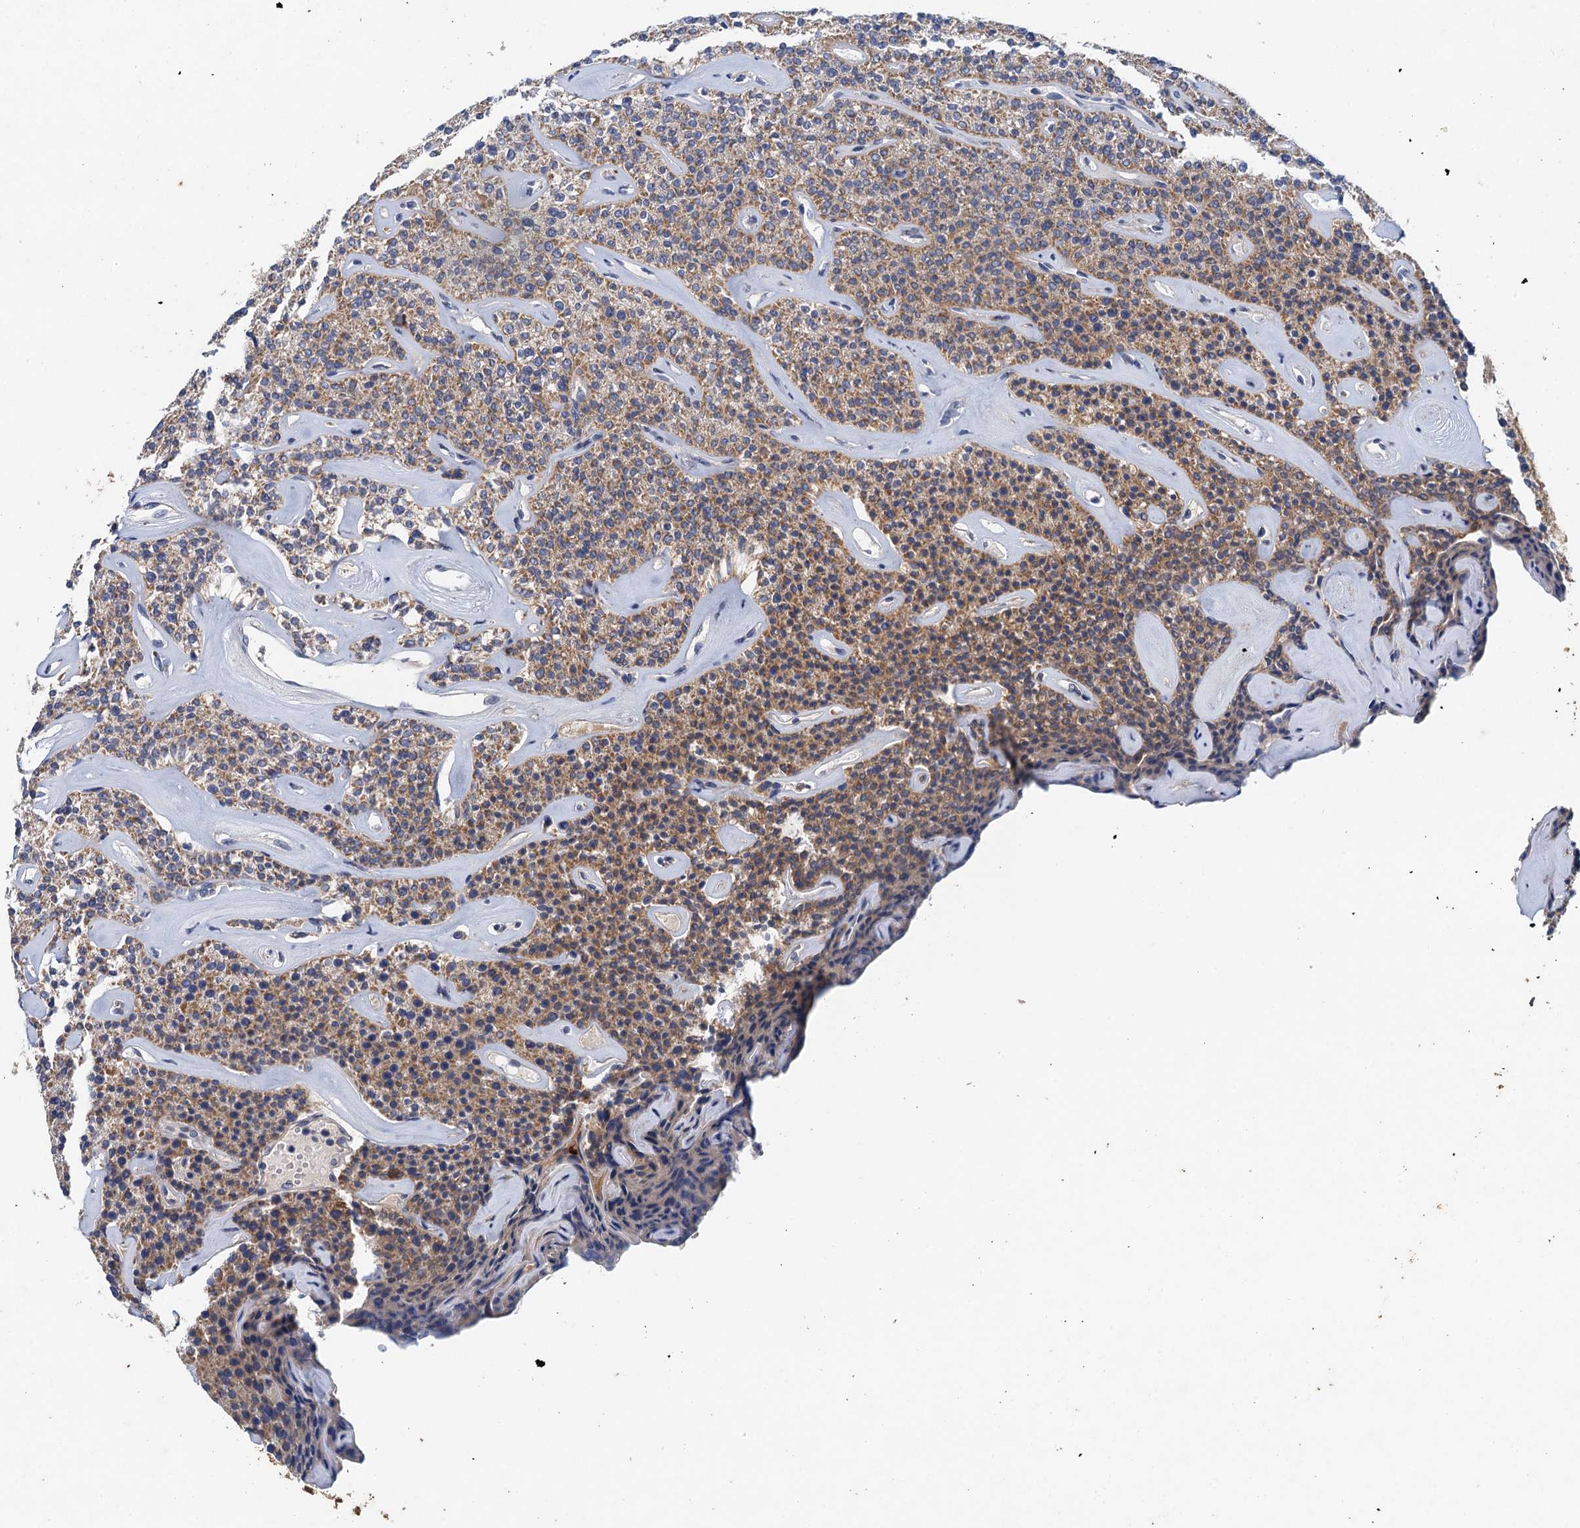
{"staining": {"intensity": "moderate", "quantity": ">75%", "location": "cytoplasmic/membranous"}, "tissue": "parathyroid gland", "cell_type": "Glandular cells", "image_type": "normal", "snomed": [{"axis": "morphology", "description": "Normal tissue, NOS"}, {"axis": "topography", "description": "Parathyroid gland"}], "caption": "Parathyroid gland stained with DAB immunohistochemistry demonstrates medium levels of moderate cytoplasmic/membranous positivity in approximately >75% of glandular cells.", "gene": "TPCN1", "patient": {"sex": "male", "age": 46}}